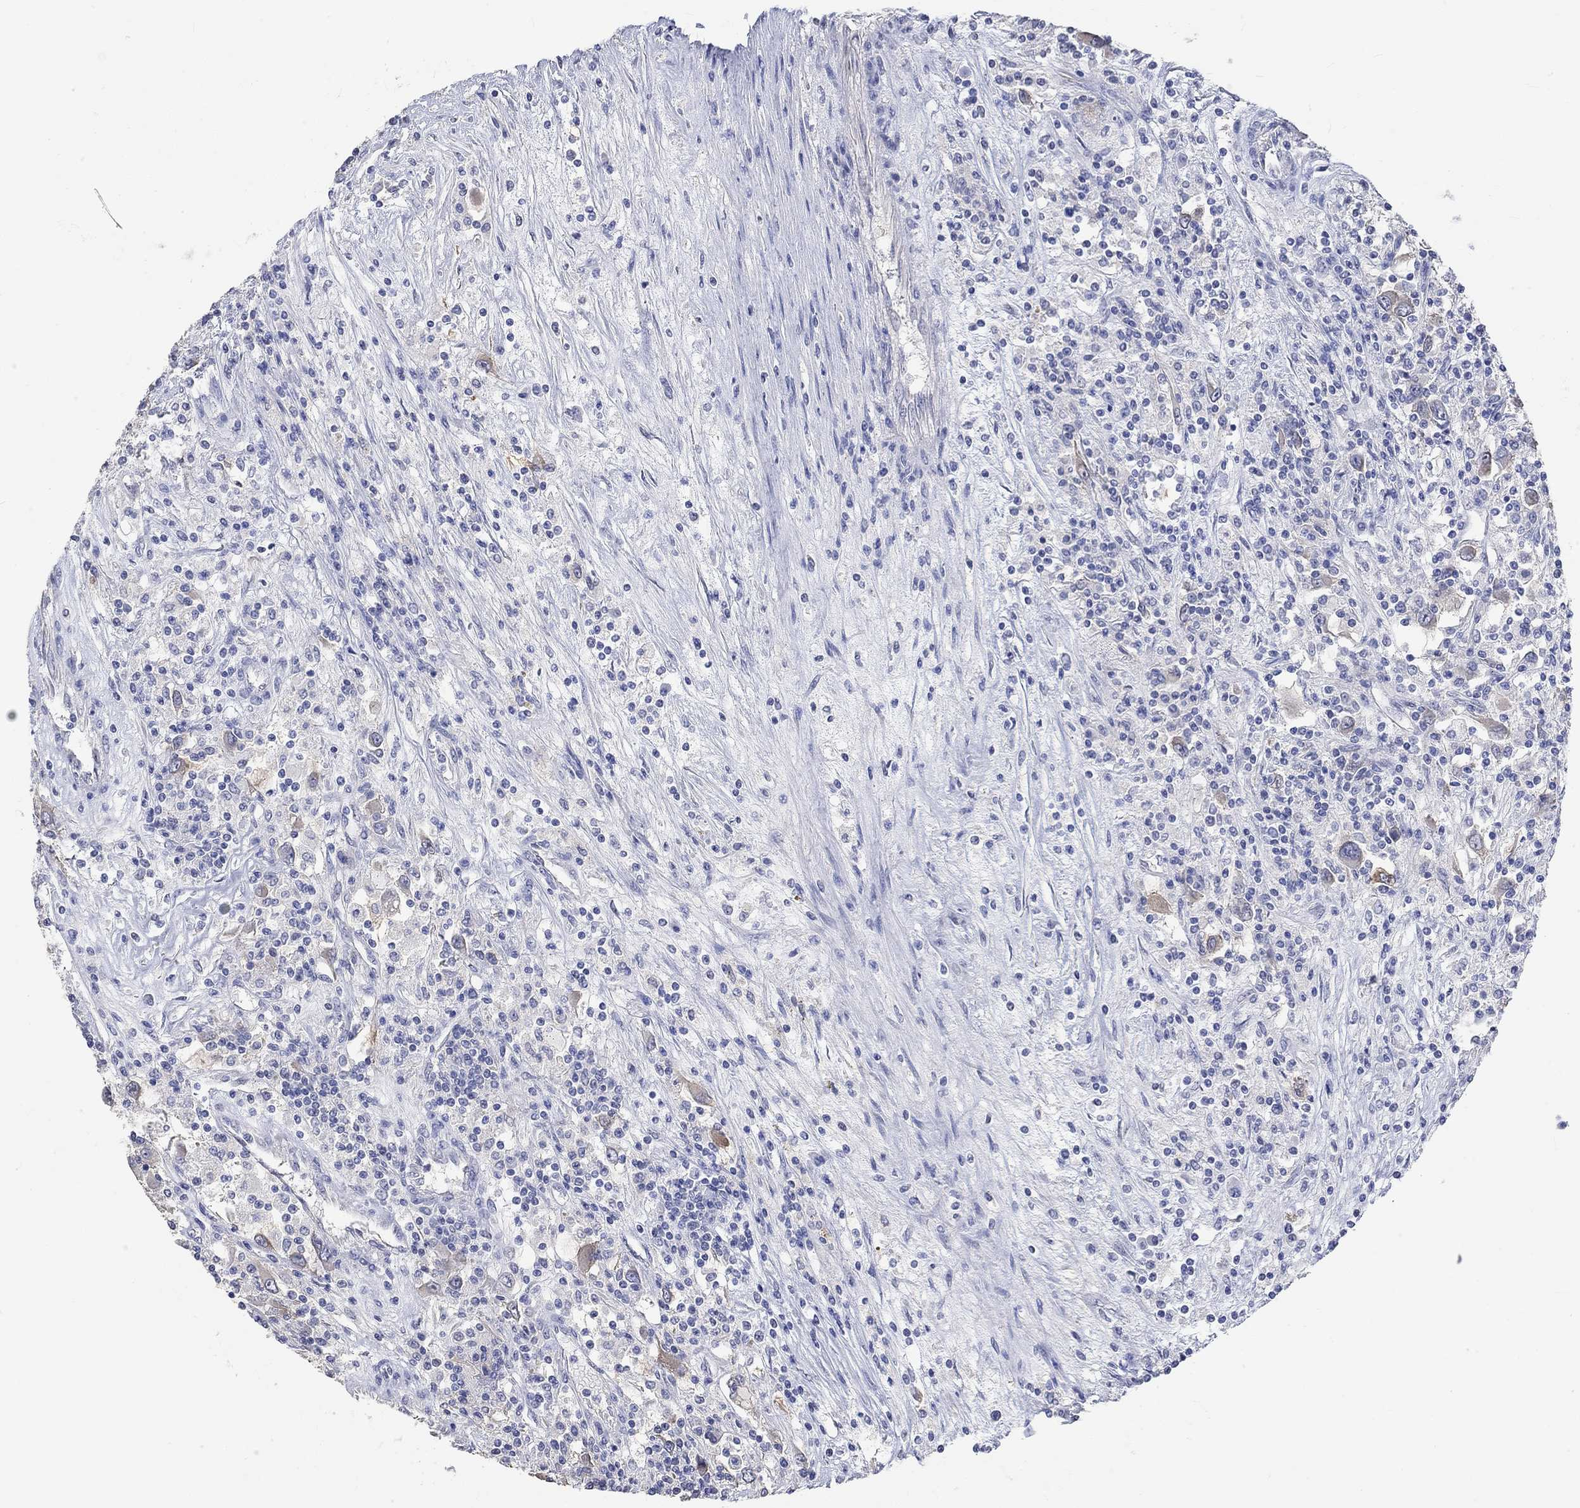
{"staining": {"intensity": "weak", "quantity": "<25%", "location": "cytoplasmic/membranous"}, "tissue": "renal cancer", "cell_type": "Tumor cells", "image_type": "cancer", "snomed": [{"axis": "morphology", "description": "Adenocarcinoma, NOS"}, {"axis": "topography", "description": "Kidney"}], "caption": "This is a histopathology image of immunohistochemistry staining of renal cancer, which shows no expression in tumor cells.", "gene": "PNMA5", "patient": {"sex": "female", "age": 67}}